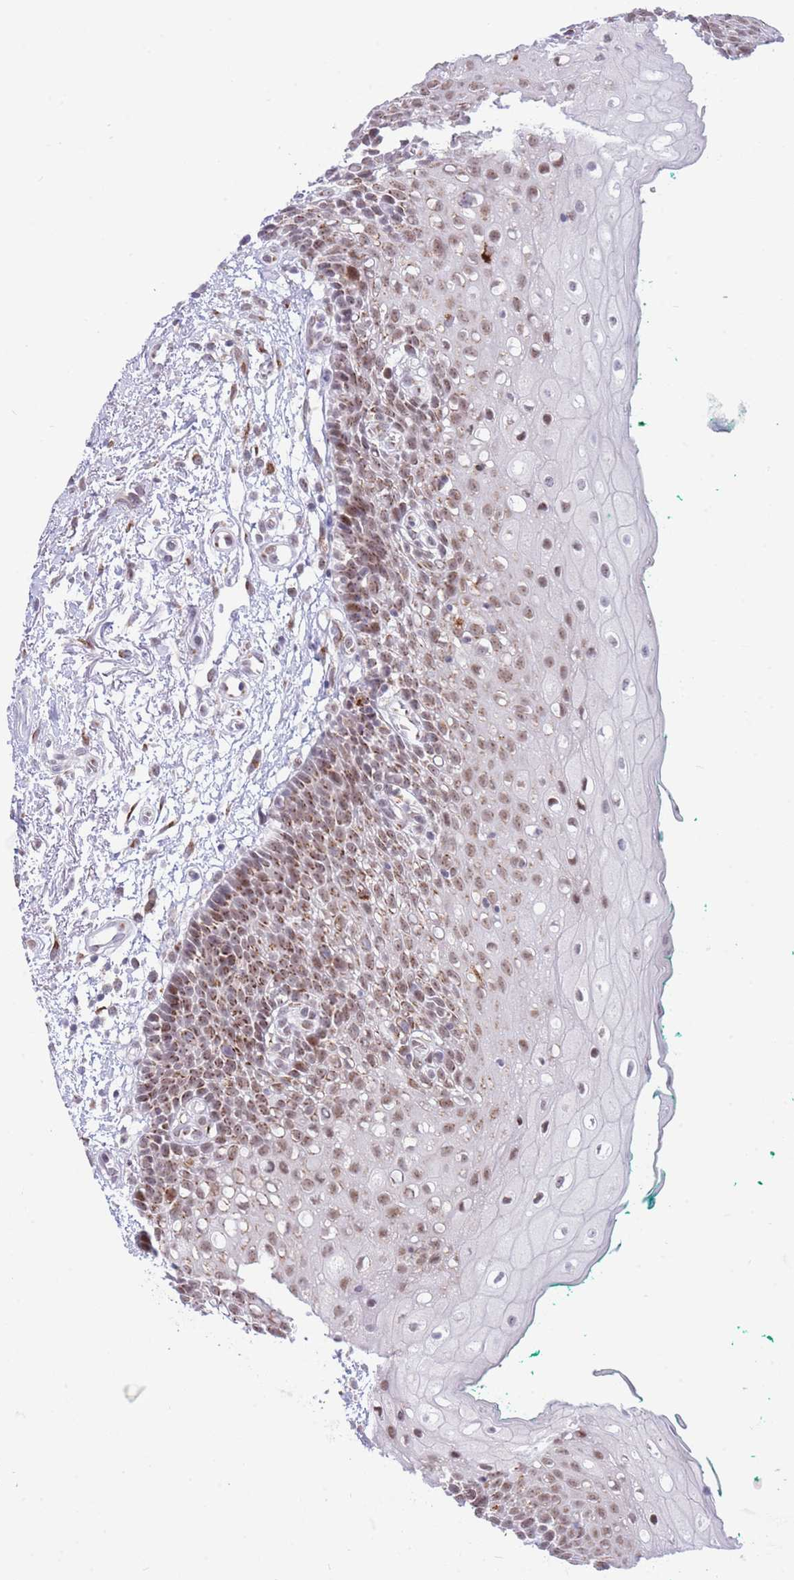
{"staining": {"intensity": "moderate", "quantity": ">75%", "location": "cytoplasmic/membranous,nuclear"}, "tissue": "oral mucosa", "cell_type": "Squamous epithelial cells", "image_type": "normal", "snomed": [{"axis": "morphology", "description": "Normal tissue, NOS"}, {"axis": "morphology", "description": "Squamous cell carcinoma, NOS"}, {"axis": "topography", "description": "Oral tissue"}, {"axis": "topography", "description": "Tounge, NOS"}, {"axis": "topography", "description": "Head-Neck"}], "caption": "Oral mucosa stained with IHC demonstrates moderate cytoplasmic/membranous,nuclear staining in approximately >75% of squamous epithelial cells.", "gene": "INO80C", "patient": {"sex": "male", "age": 79}}